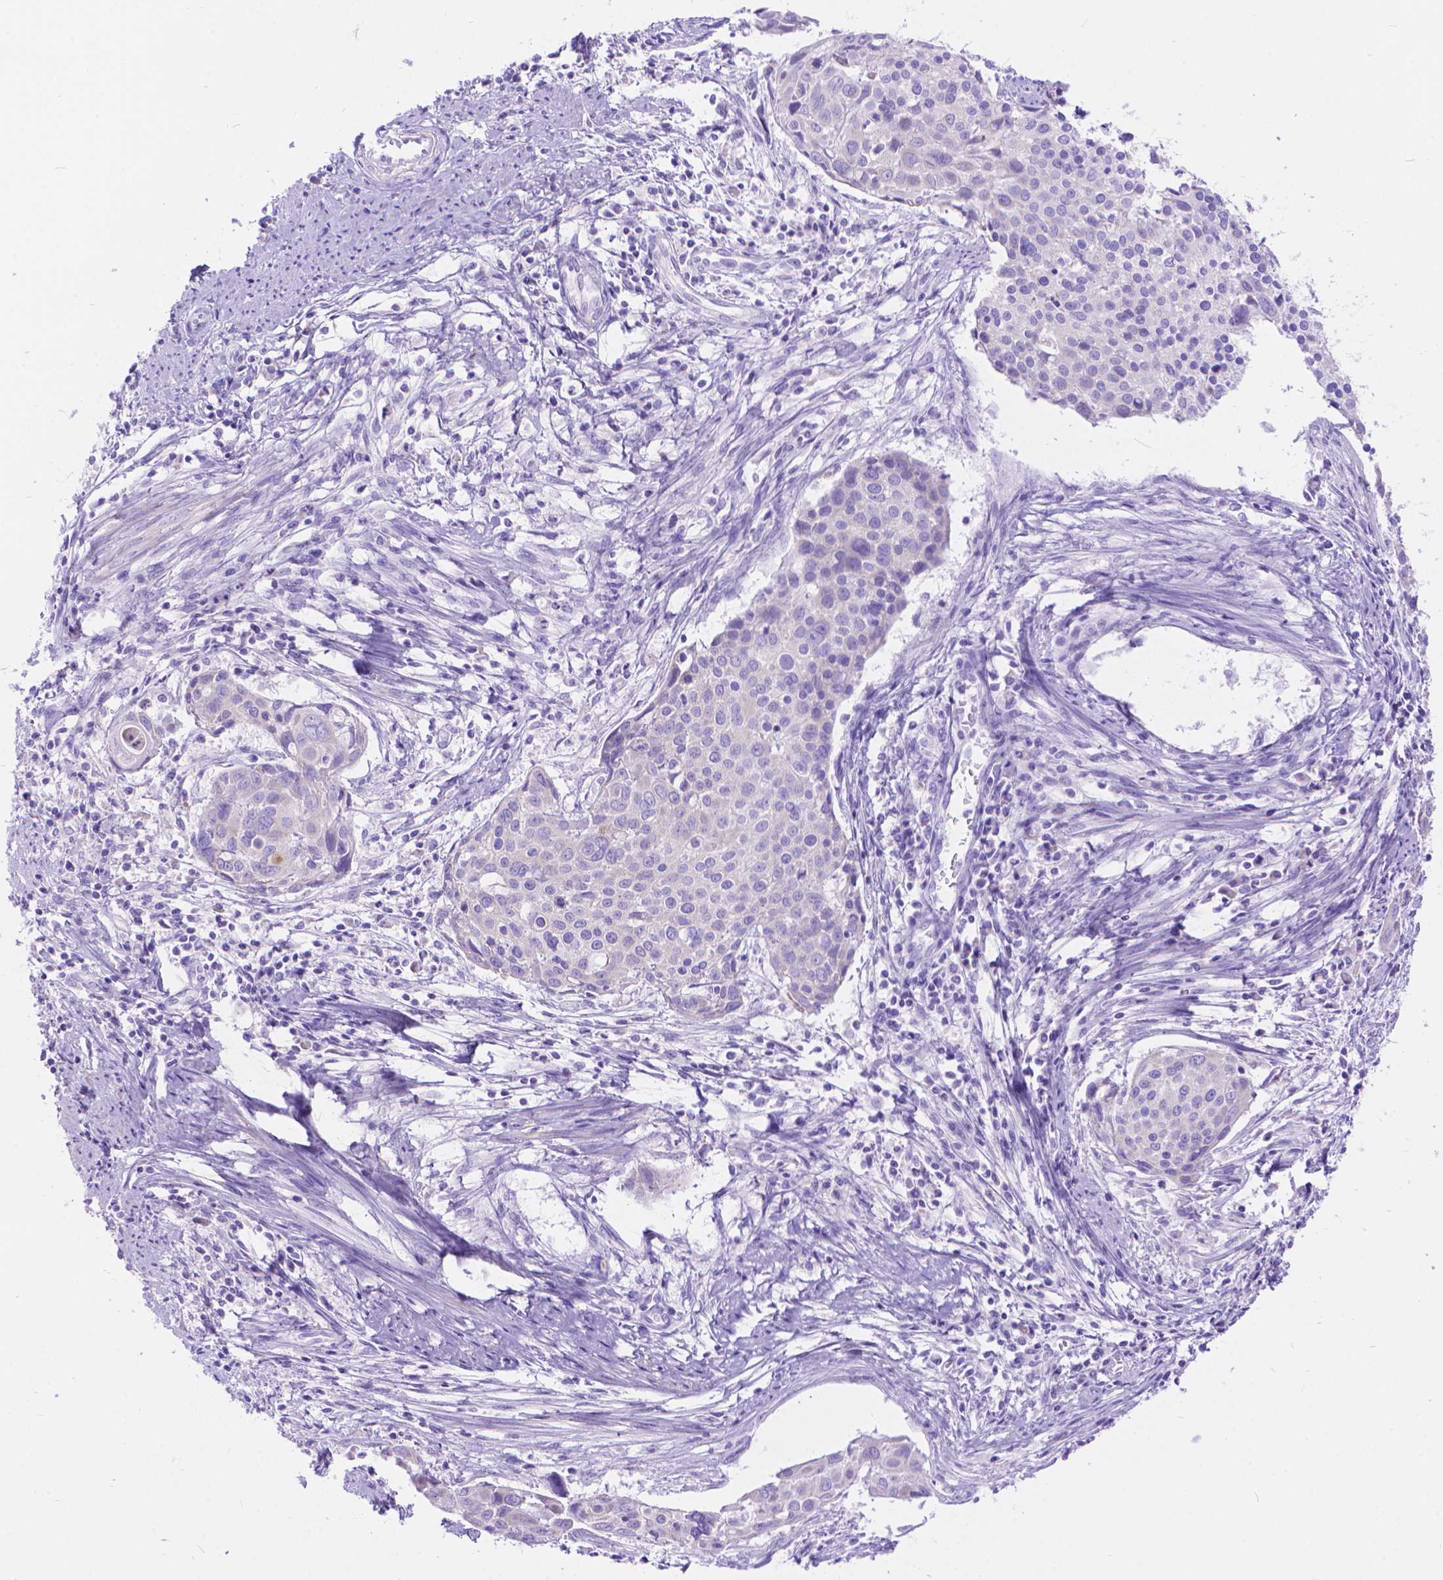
{"staining": {"intensity": "negative", "quantity": "none", "location": "none"}, "tissue": "cervical cancer", "cell_type": "Tumor cells", "image_type": "cancer", "snomed": [{"axis": "morphology", "description": "Squamous cell carcinoma, NOS"}, {"axis": "topography", "description": "Cervix"}], "caption": "An image of human squamous cell carcinoma (cervical) is negative for staining in tumor cells.", "gene": "DHRS2", "patient": {"sex": "female", "age": 39}}